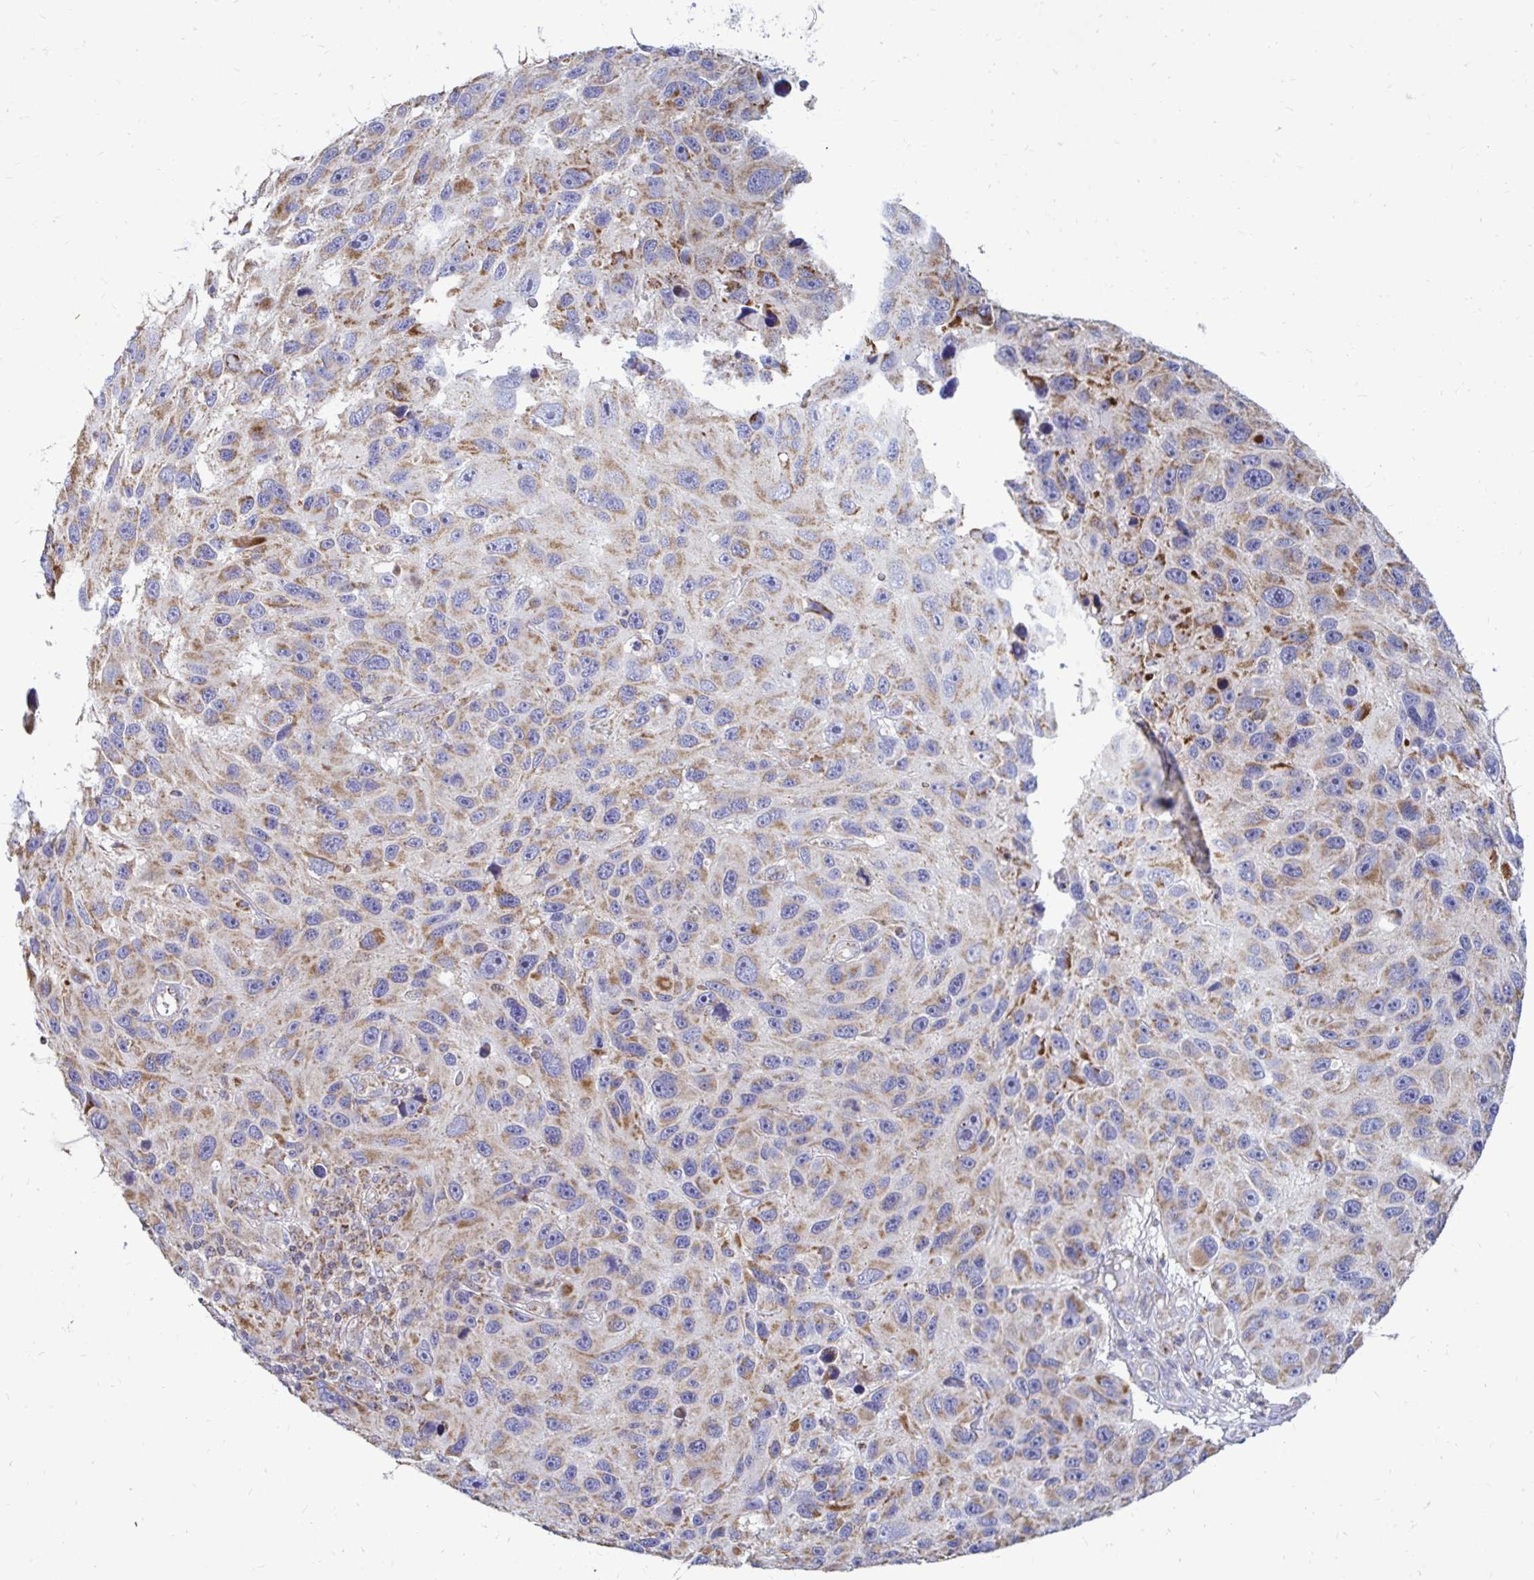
{"staining": {"intensity": "moderate", "quantity": ">75%", "location": "cytoplasmic/membranous"}, "tissue": "melanoma", "cell_type": "Tumor cells", "image_type": "cancer", "snomed": [{"axis": "morphology", "description": "Malignant melanoma, NOS"}, {"axis": "topography", "description": "Skin"}], "caption": "Immunohistochemical staining of malignant melanoma shows moderate cytoplasmic/membranous protein expression in approximately >75% of tumor cells.", "gene": "OR10R2", "patient": {"sex": "male", "age": 53}}